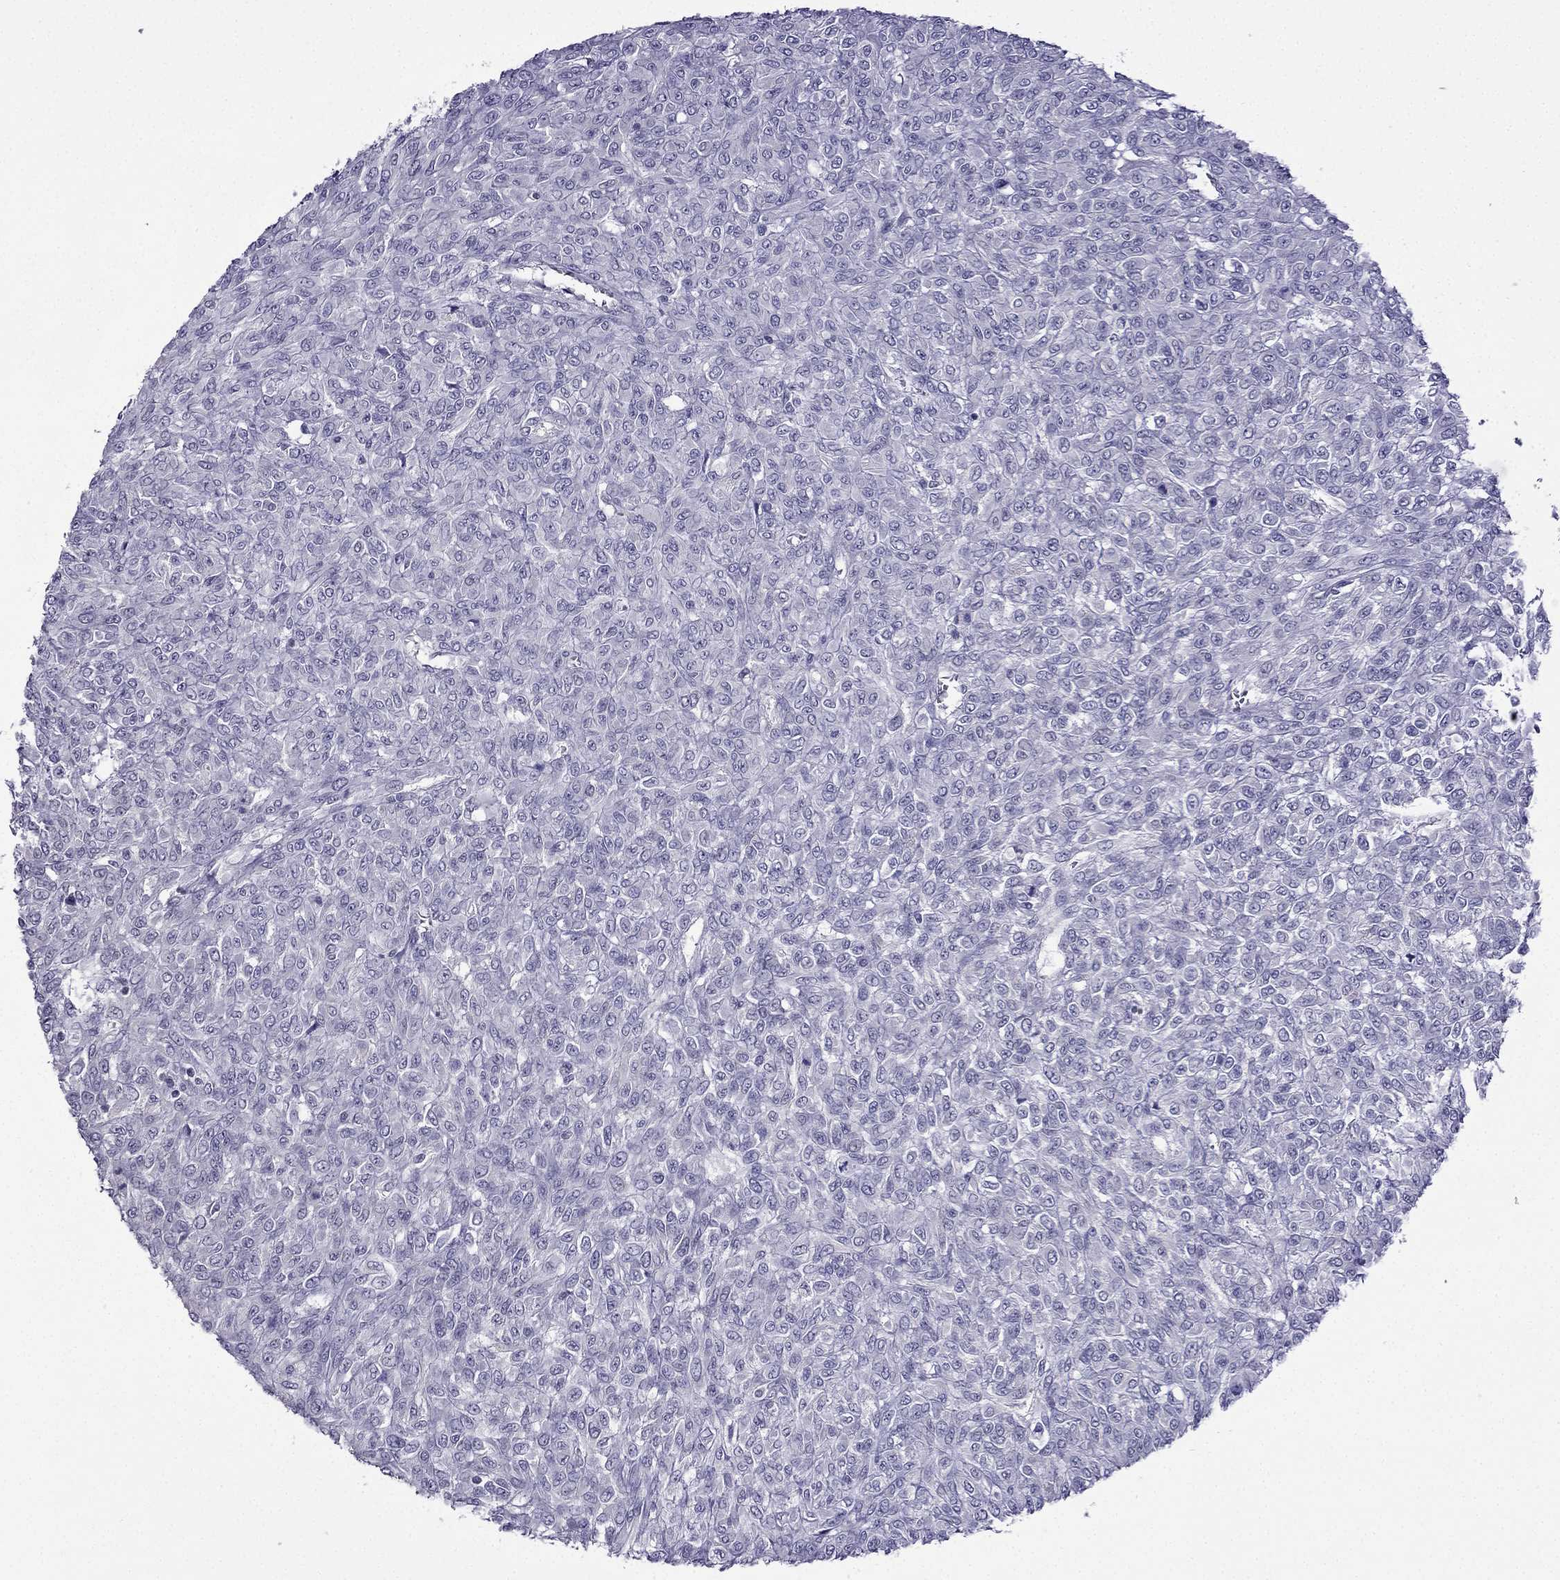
{"staining": {"intensity": "negative", "quantity": "none", "location": "none"}, "tissue": "renal cancer", "cell_type": "Tumor cells", "image_type": "cancer", "snomed": [{"axis": "morphology", "description": "Adenocarcinoma, NOS"}, {"axis": "topography", "description": "Kidney"}], "caption": "Image shows no significant protein expression in tumor cells of renal cancer.", "gene": "POM121L12", "patient": {"sex": "male", "age": 58}}